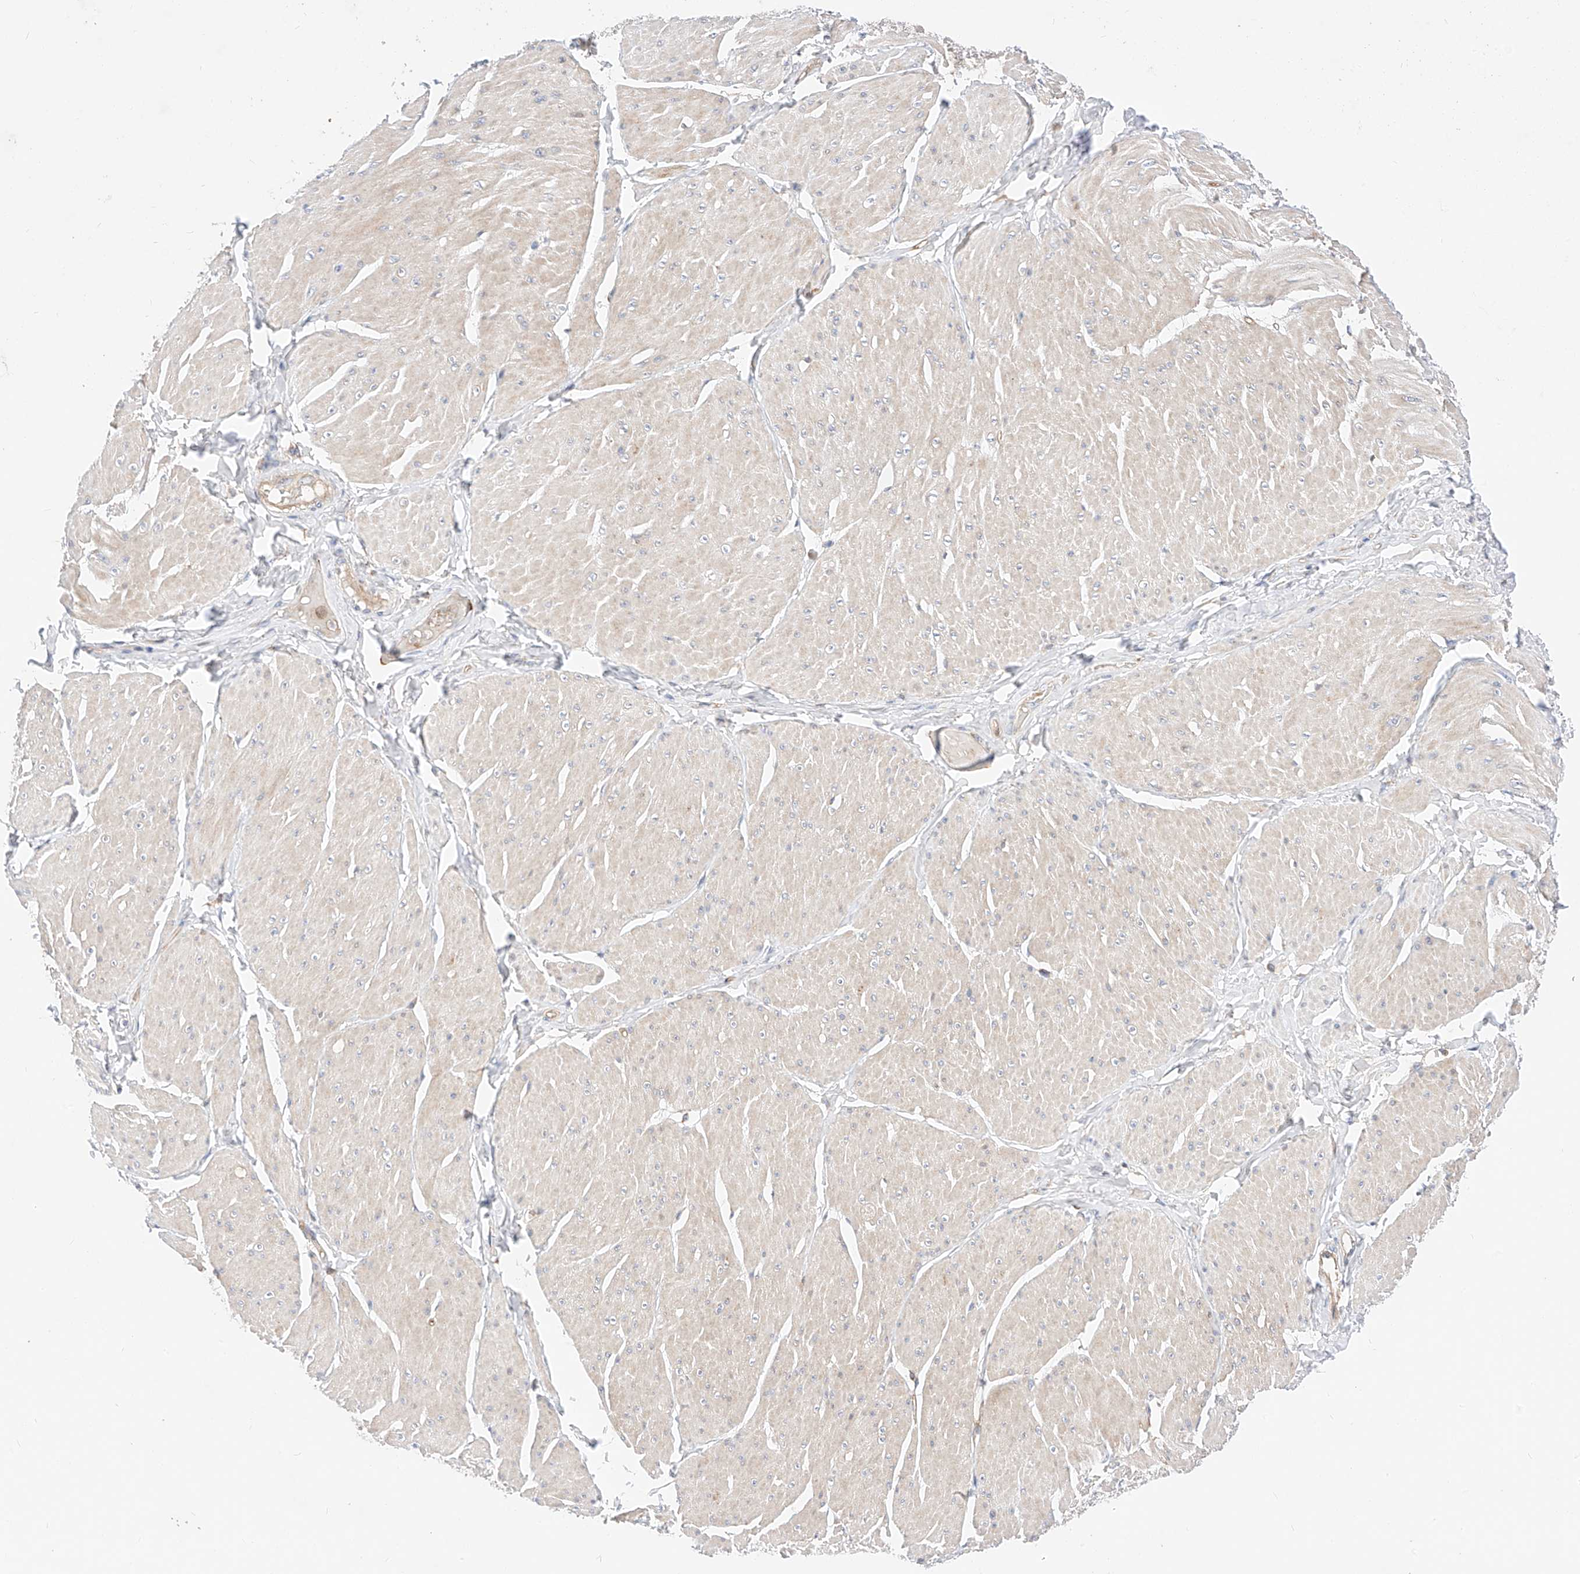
{"staining": {"intensity": "weak", "quantity": "<25%", "location": "cytoplasmic/membranous"}, "tissue": "smooth muscle", "cell_type": "Smooth muscle cells", "image_type": "normal", "snomed": [{"axis": "morphology", "description": "Urothelial carcinoma, High grade"}, {"axis": "topography", "description": "Urinary bladder"}], "caption": "High power microscopy image of an IHC image of normal smooth muscle, revealing no significant staining in smooth muscle cells. (DAB (3,3'-diaminobenzidine) immunohistochemistry, high magnification).", "gene": "NR1D1", "patient": {"sex": "male", "age": 46}}